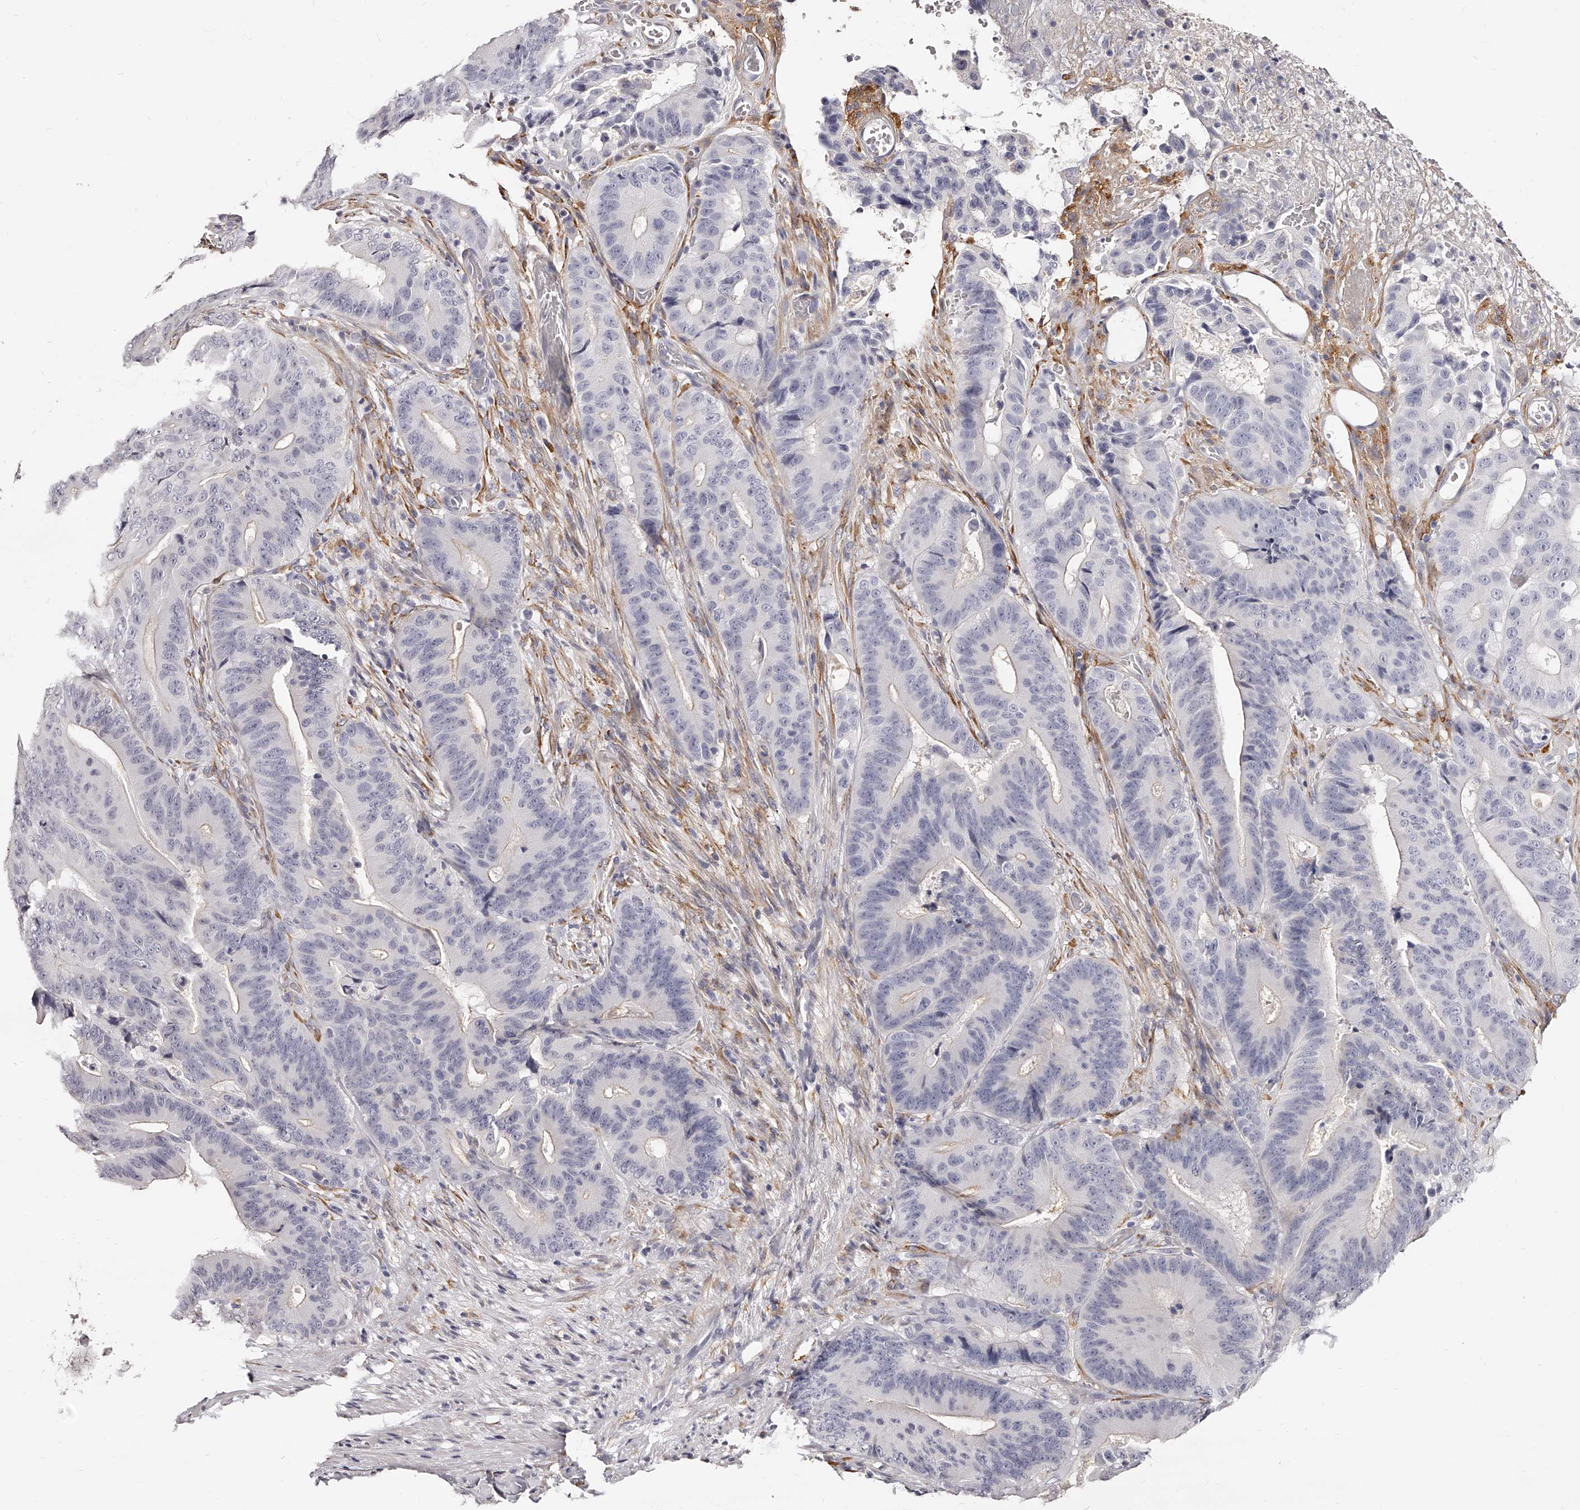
{"staining": {"intensity": "negative", "quantity": "none", "location": "none"}, "tissue": "colorectal cancer", "cell_type": "Tumor cells", "image_type": "cancer", "snomed": [{"axis": "morphology", "description": "Adenocarcinoma, NOS"}, {"axis": "topography", "description": "Colon"}], "caption": "Immunohistochemical staining of human colorectal cancer exhibits no significant expression in tumor cells.", "gene": "CD82", "patient": {"sex": "male", "age": 83}}